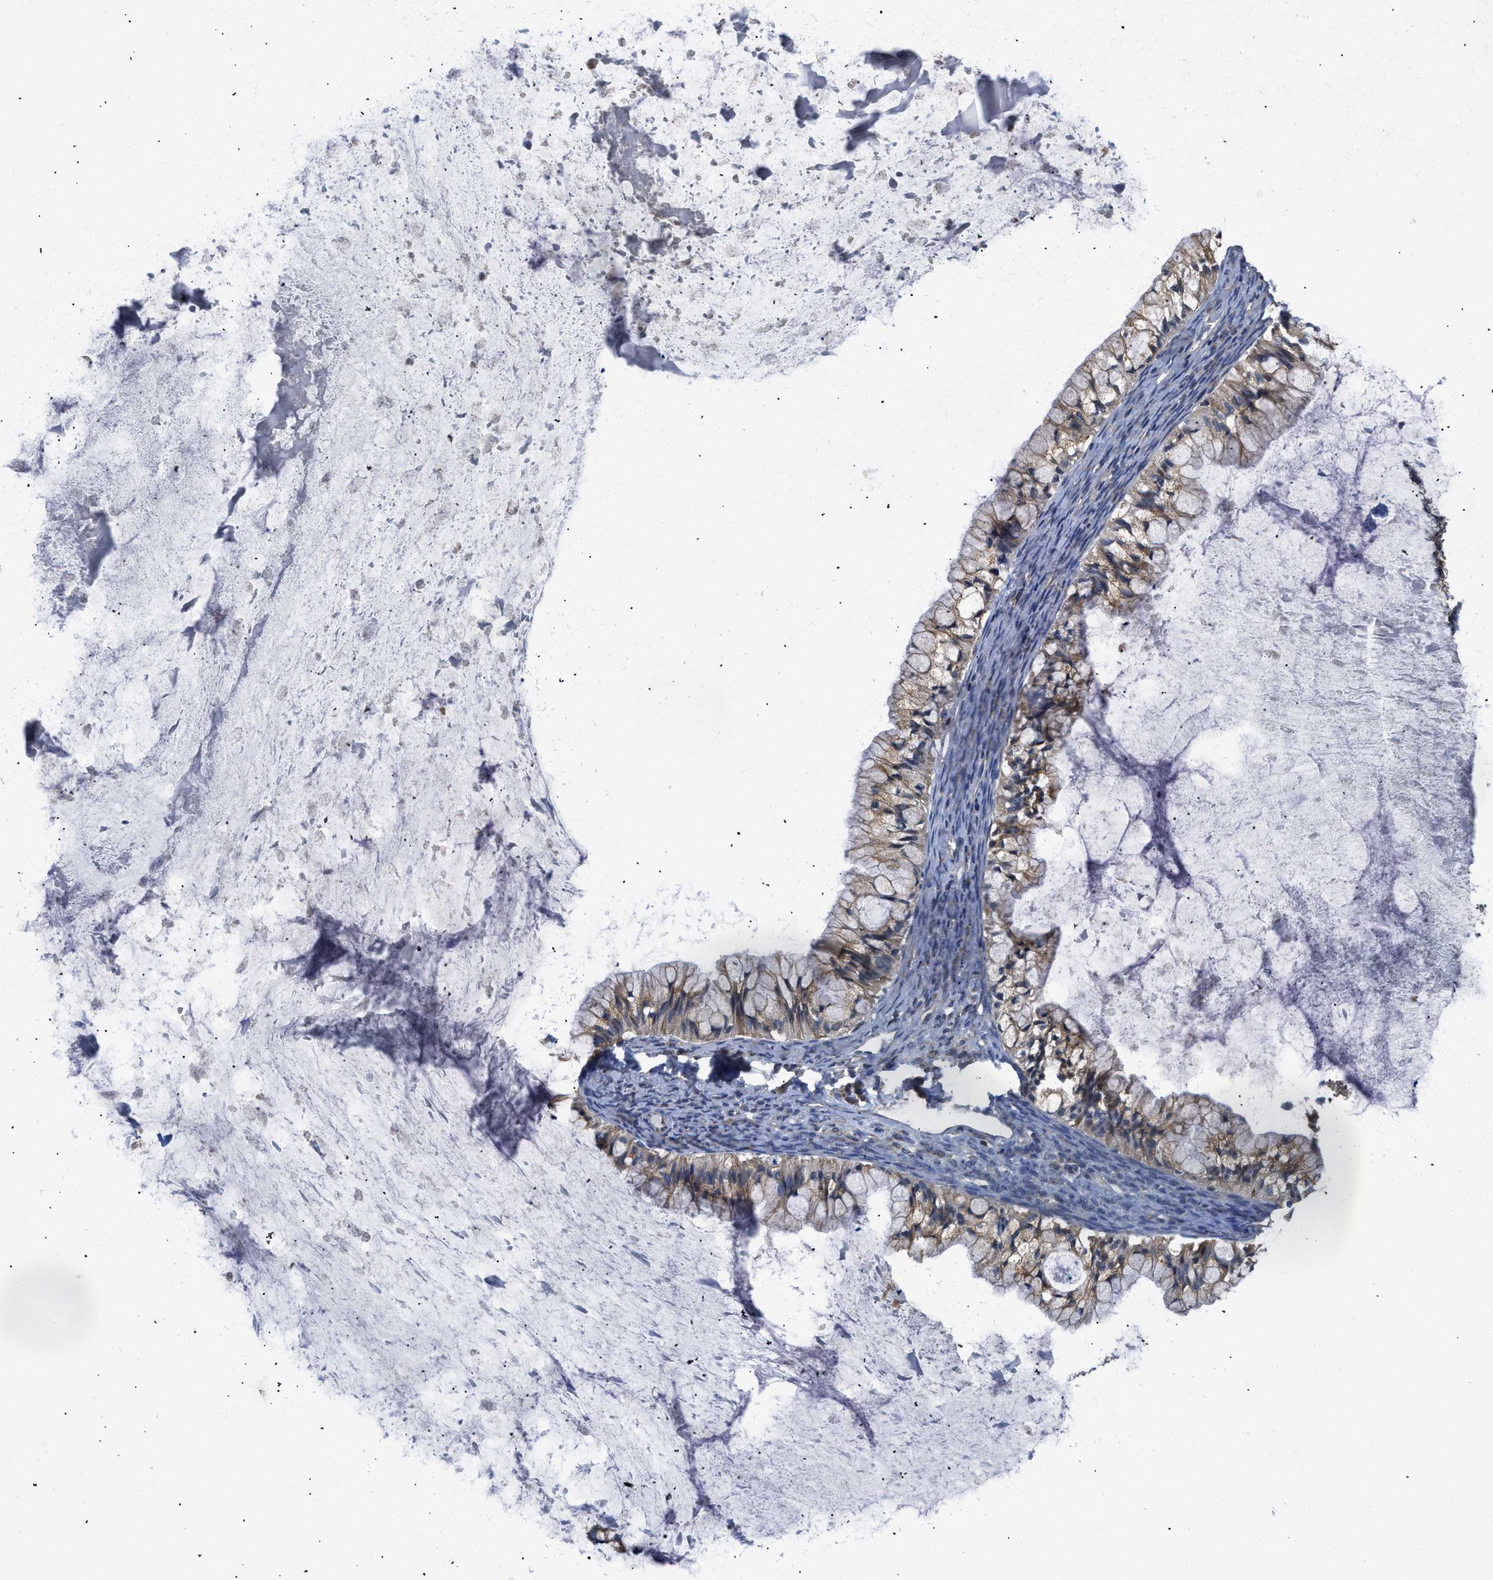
{"staining": {"intensity": "moderate", "quantity": ">75%", "location": "cytoplasmic/membranous"}, "tissue": "ovarian cancer", "cell_type": "Tumor cells", "image_type": "cancer", "snomed": [{"axis": "morphology", "description": "Cystadenocarcinoma, mucinous, NOS"}, {"axis": "topography", "description": "Ovary"}], "caption": "Immunohistochemistry (IHC) (DAB) staining of ovarian cancer shows moderate cytoplasmic/membranous protein staining in approximately >75% of tumor cells.", "gene": "CEP128", "patient": {"sex": "female", "age": 57}}